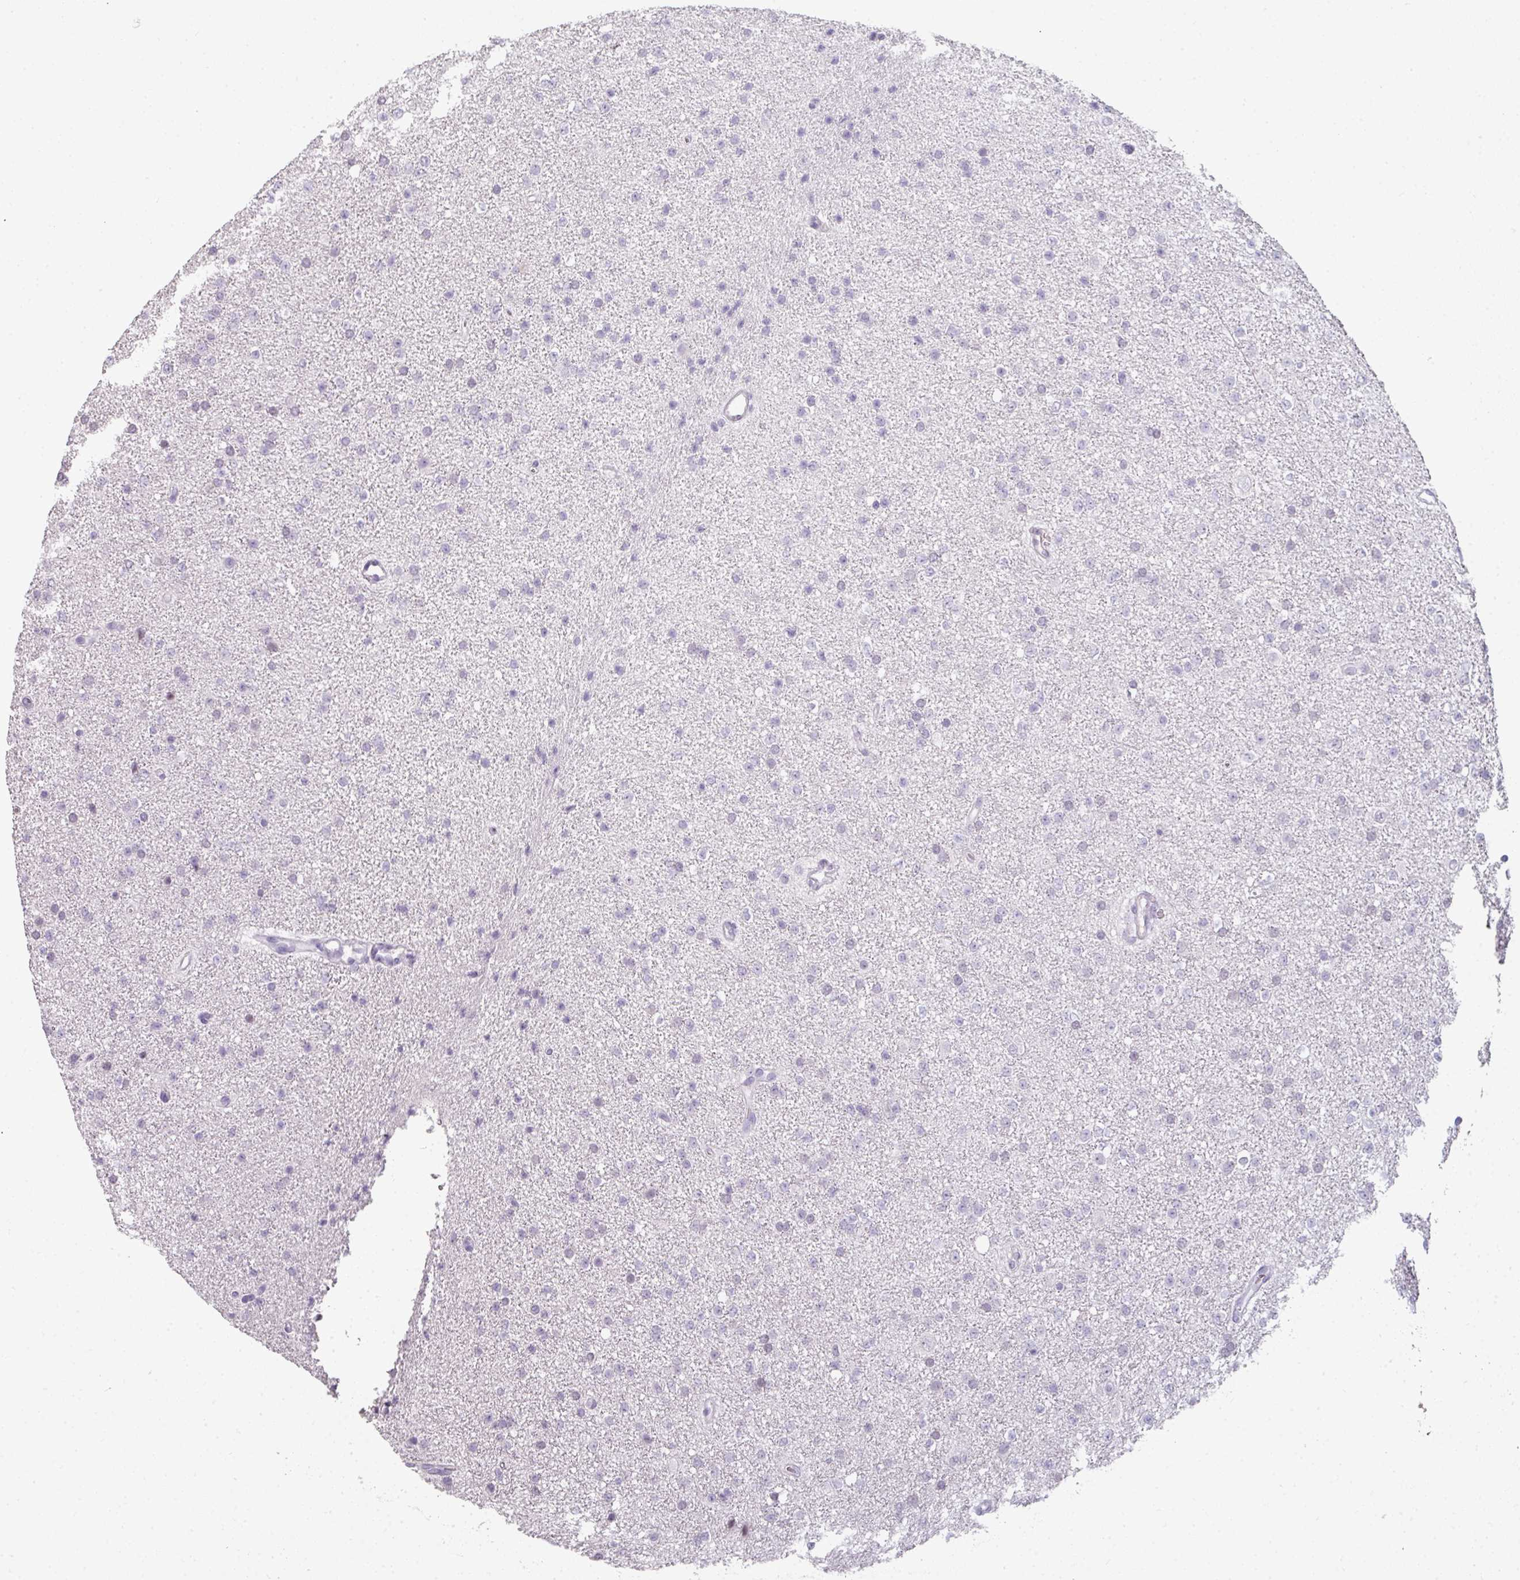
{"staining": {"intensity": "negative", "quantity": "none", "location": "none"}, "tissue": "glioma", "cell_type": "Tumor cells", "image_type": "cancer", "snomed": [{"axis": "morphology", "description": "Glioma, malignant, Low grade"}, {"axis": "topography", "description": "Brain"}], "caption": "IHC photomicrograph of glioma stained for a protein (brown), which demonstrates no positivity in tumor cells.", "gene": "GTF2H3", "patient": {"sex": "female", "age": 34}}